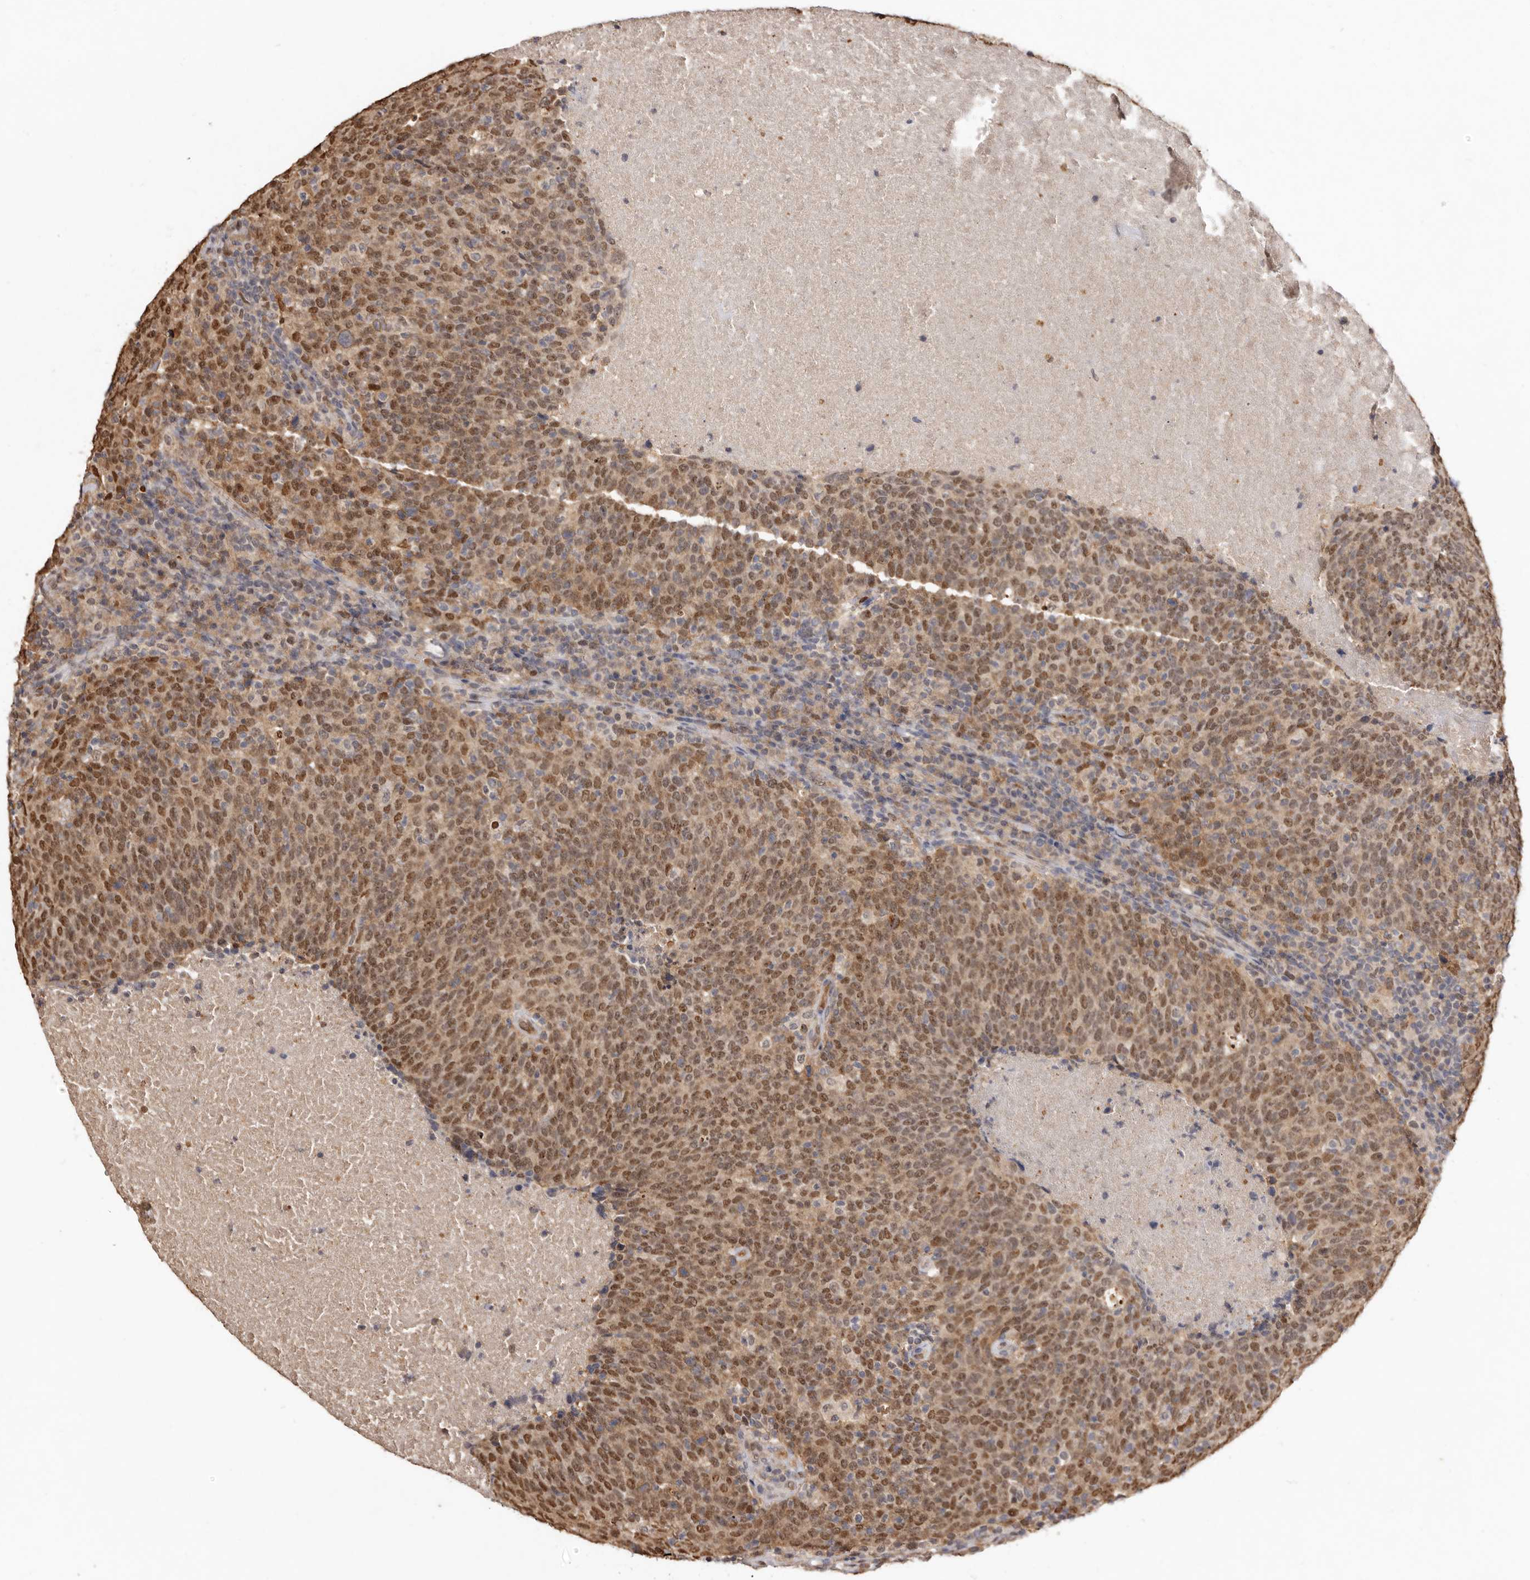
{"staining": {"intensity": "moderate", "quantity": ">75%", "location": "cytoplasmic/membranous,nuclear"}, "tissue": "head and neck cancer", "cell_type": "Tumor cells", "image_type": "cancer", "snomed": [{"axis": "morphology", "description": "Squamous cell carcinoma, NOS"}, {"axis": "morphology", "description": "Squamous cell carcinoma, metastatic, NOS"}, {"axis": "topography", "description": "Lymph node"}, {"axis": "topography", "description": "Head-Neck"}], "caption": "DAB immunohistochemical staining of human head and neck squamous cell carcinoma exhibits moderate cytoplasmic/membranous and nuclear protein staining in approximately >75% of tumor cells.", "gene": "NOTCH1", "patient": {"sex": "male", "age": 62}}